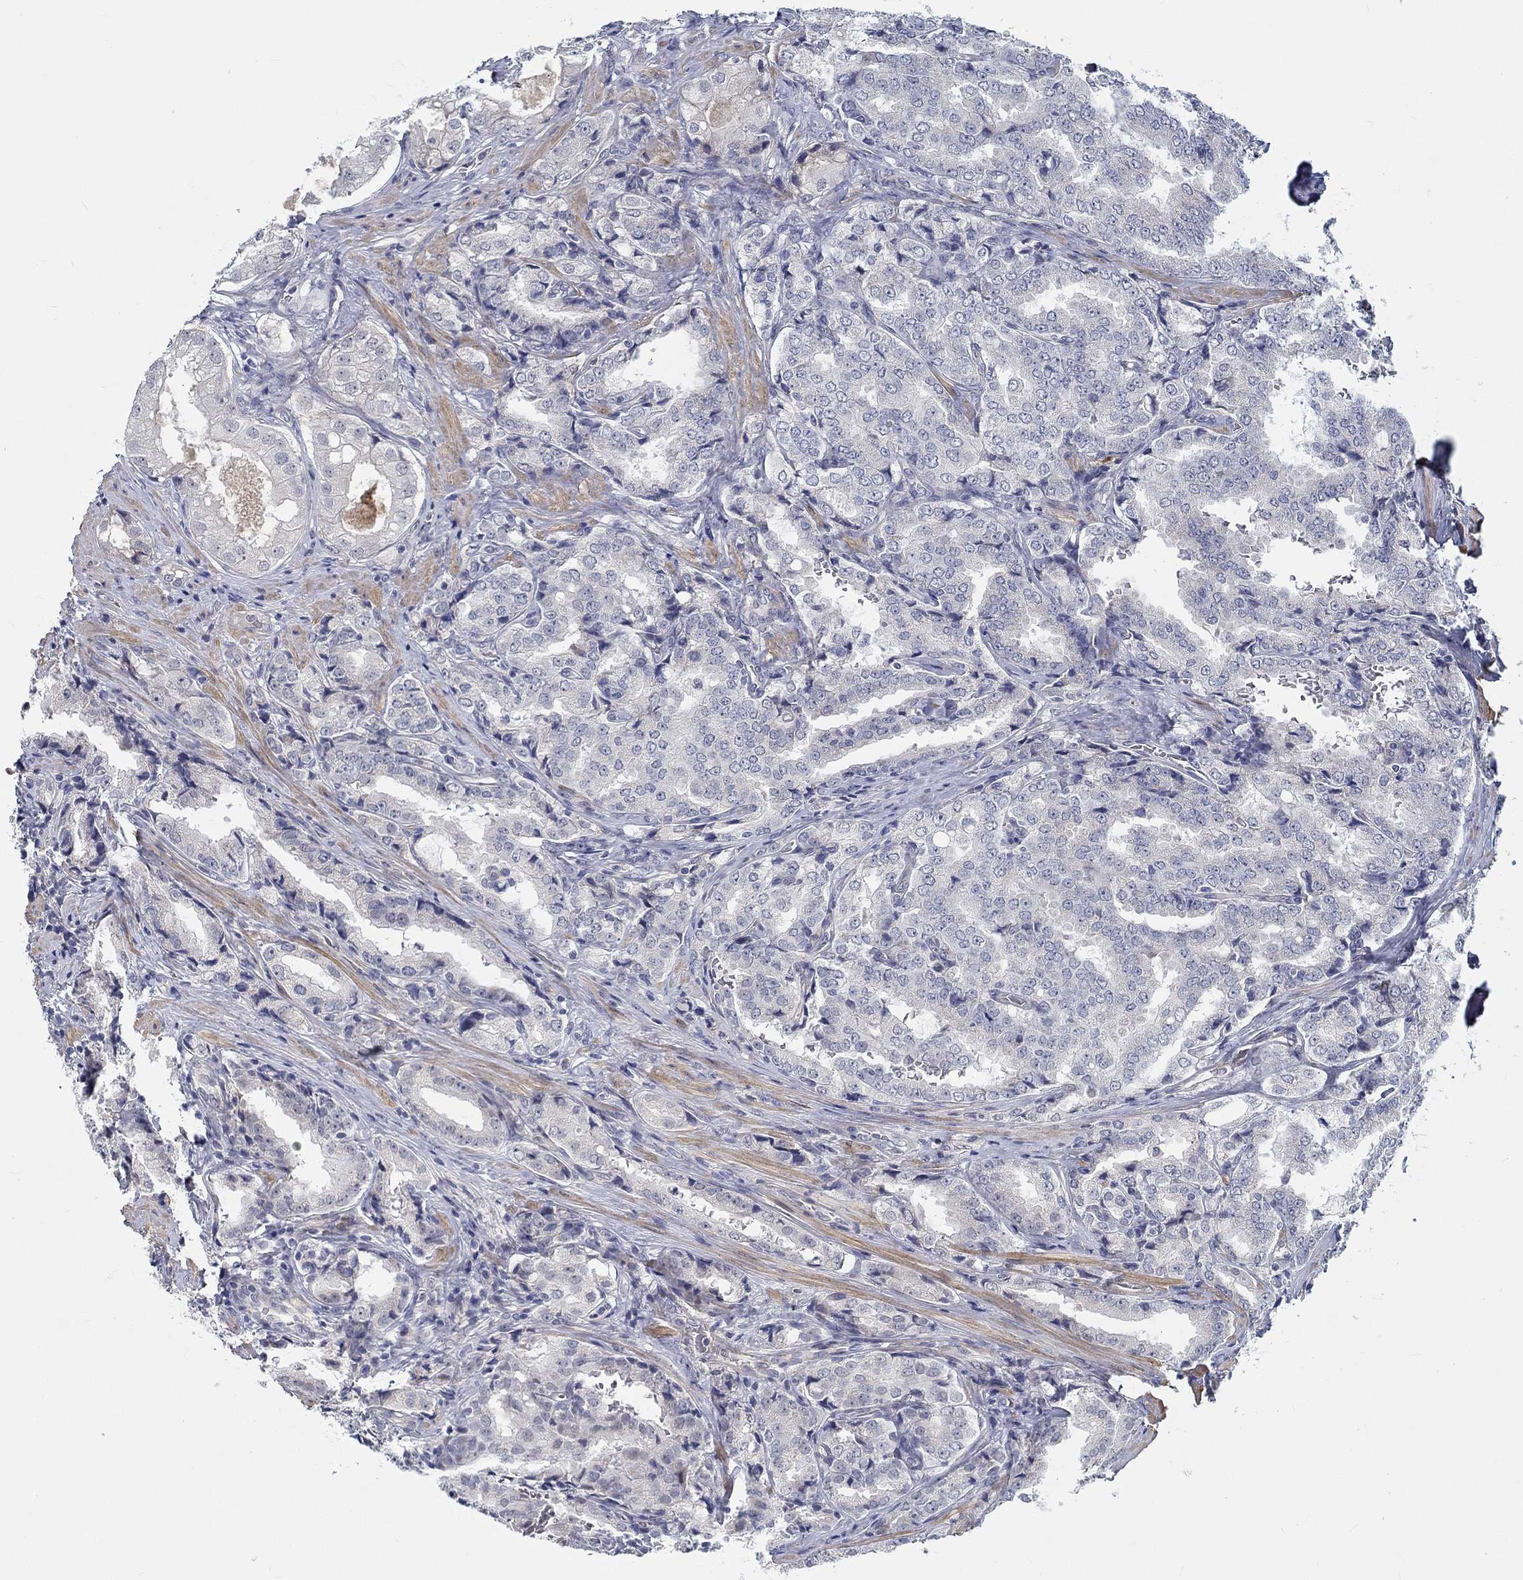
{"staining": {"intensity": "negative", "quantity": "none", "location": "none"}, "tissue": "prostate cancer", "cell_type": "Tumor cells", "image_type": "cancer", "snomed": [{"axis": "morphology", "description": "Adenocarcinoma, NOS"}, {"axis": "topography", "description": "Prostate"}], "caption": "Immunohistochemistry image of adenocarcinoma (prostate) stained for a protein (brown), which reveals no staining in tumor cells.", "gene": "MYBPC1", "patient": {"sex": "male", "age": 65}}